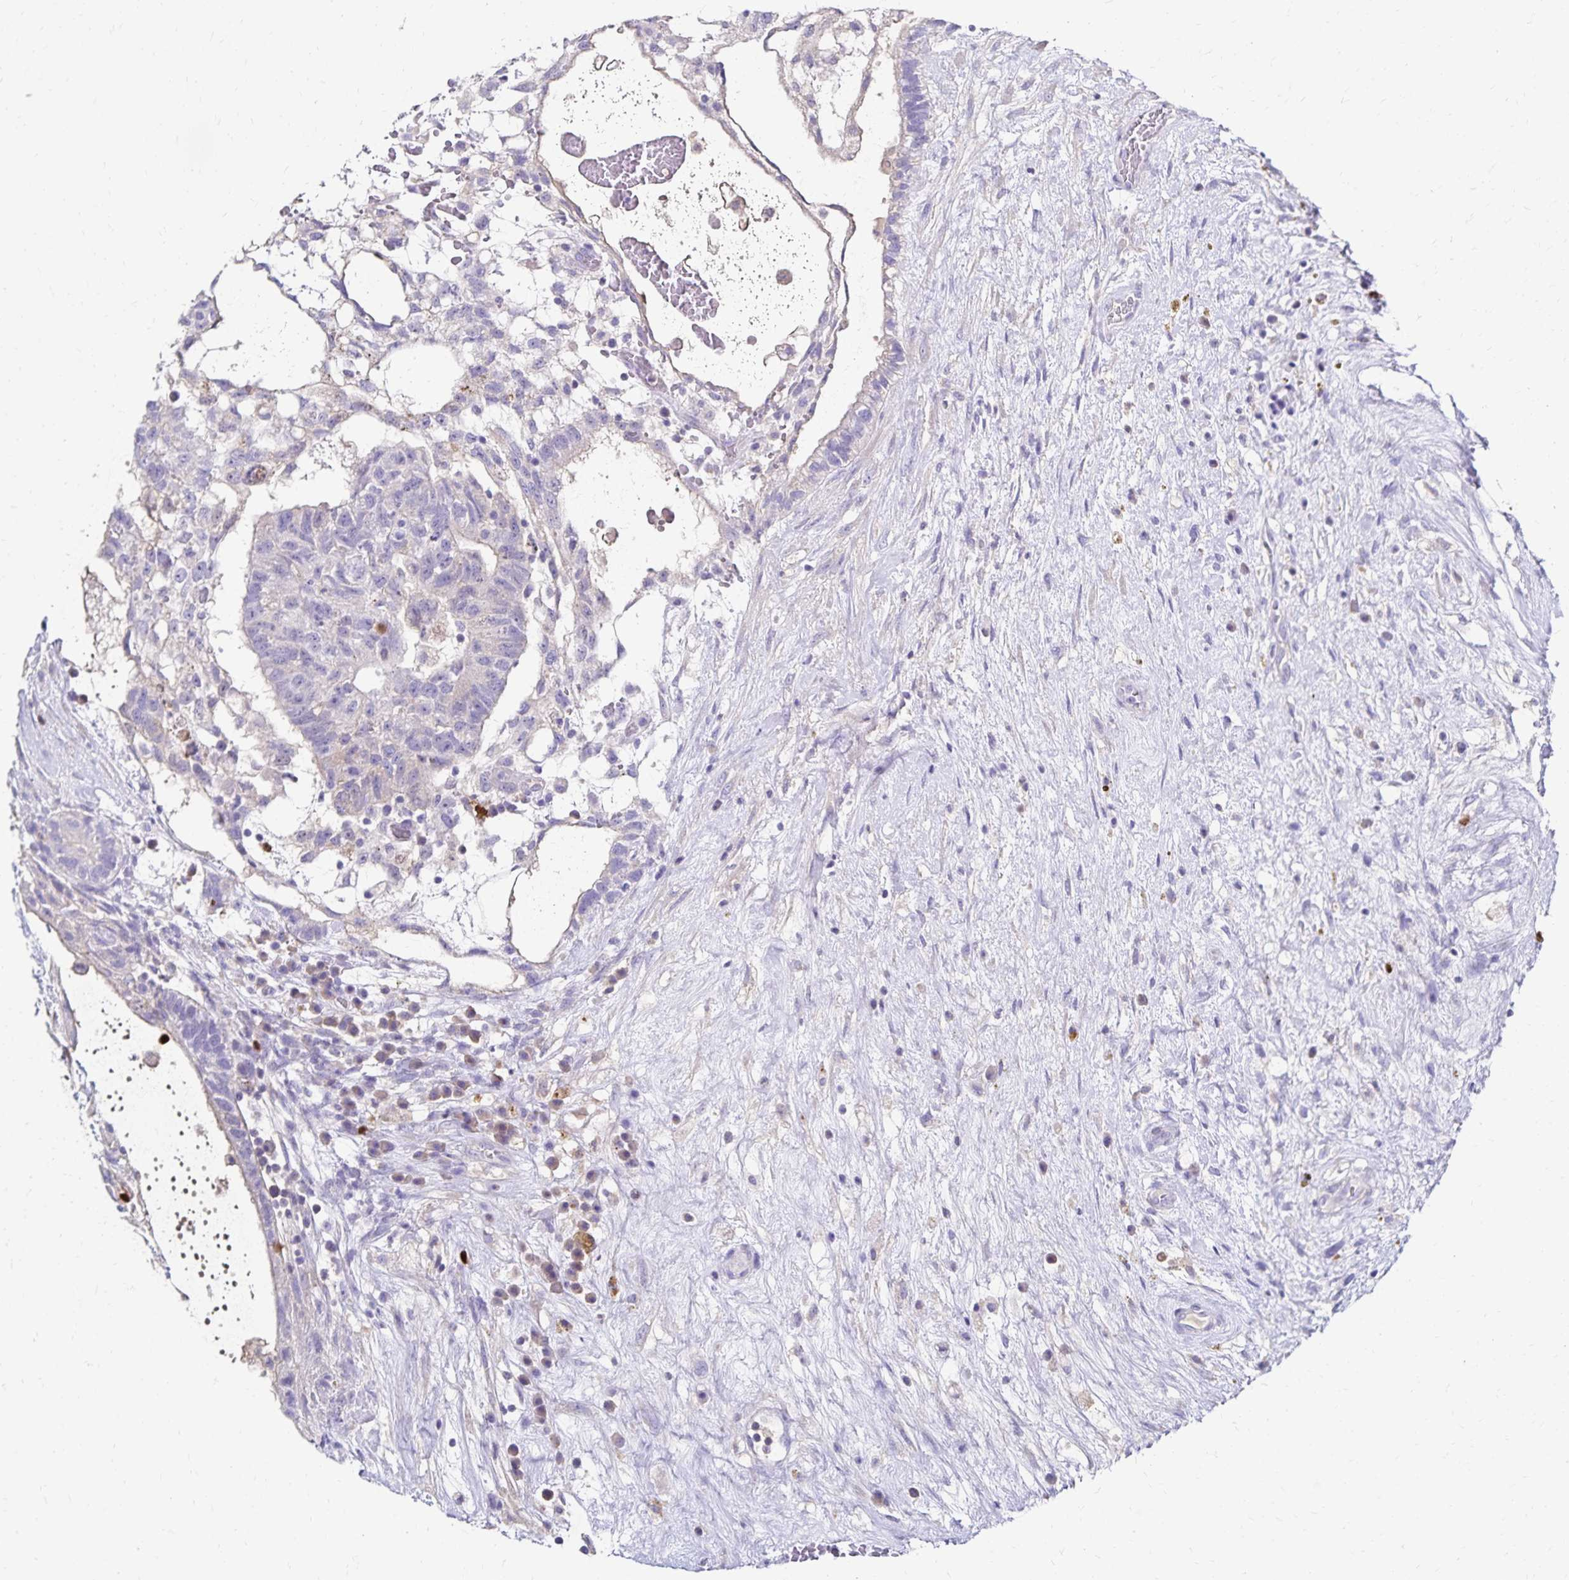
{"staining": {"intensity": "negative", "quantity": "none", "location": "none"}, "tissue": "testis cancer", "cell_type": "Tumor cells", "image_type": "cancer", "snomed": [{"axis": "morphology", "description": "Normal tissue, NOS"}, {"axis": "morphology", "description": "Carcinoma, Embryonal, NOS"}, {"axis": "topography", "description": "Testis"}], "caption": "An immunohistochemistry image of testis cancer is shown. There is no staining in tumor cells of testis cancer.", "gene": "PAX5", "patient": {"sex": "male", "age": 32}}